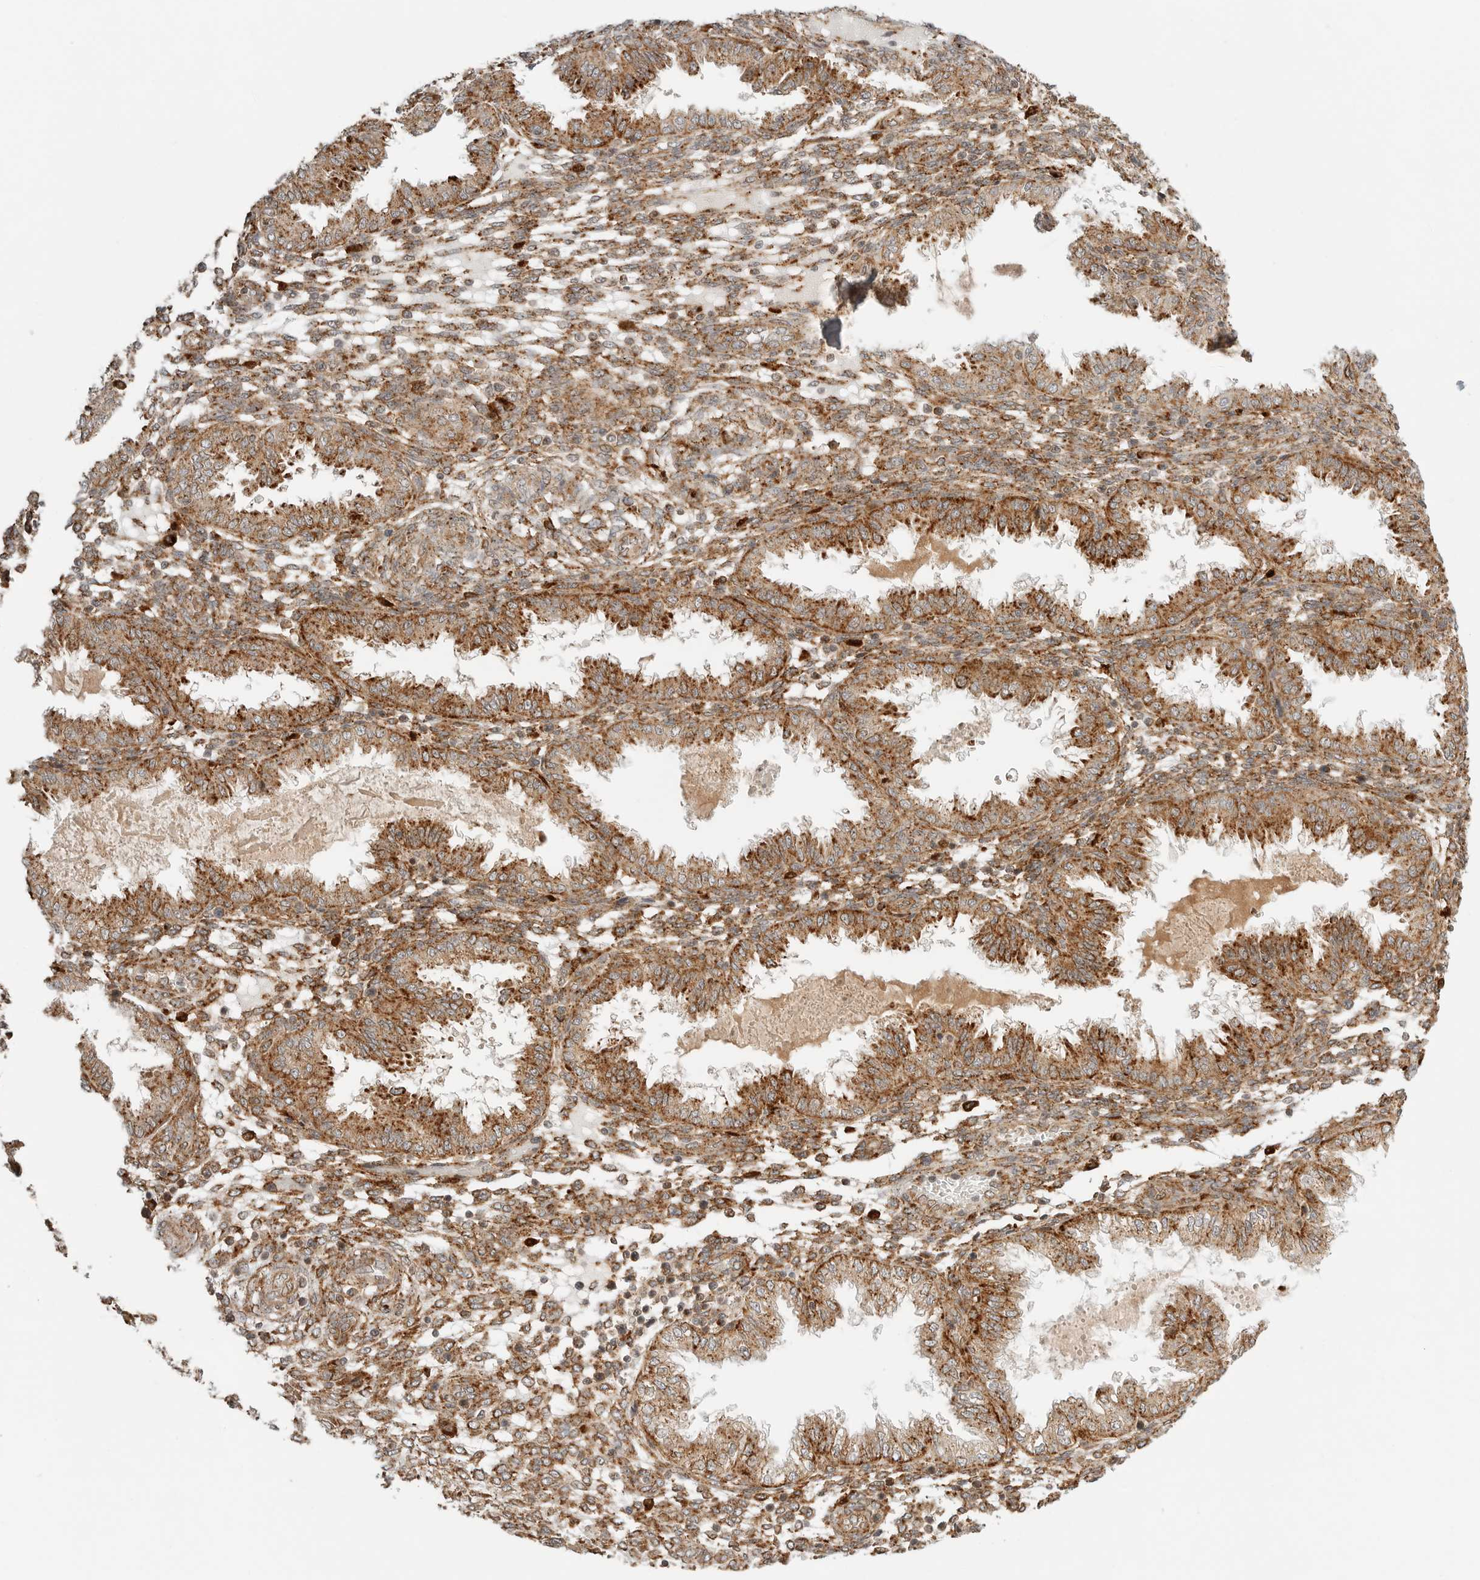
{"staining": {"intensity": "moderate", "quantity": ">75%", "location": "cytoplasmic/membranous"}, "tissue": "endometrium", "cell_type": "Cells in endometrial stroma", "image_type": "normal", "snomed": [{"axis": "morphology", "description": "Normal tissue, NOS"}, {"axis": "topography", "description": "Endometrium"}], "caption": "Immunohistochemical staining of benign endometrium displays medium levels of moderate cytoplasmic/membranous expression in about >75% of cells in endometrial stroma. (IHC, brightfield microscopy, high magnification).", "gene": "IDUA", "patient": {"sex": "female", "age": 33}}